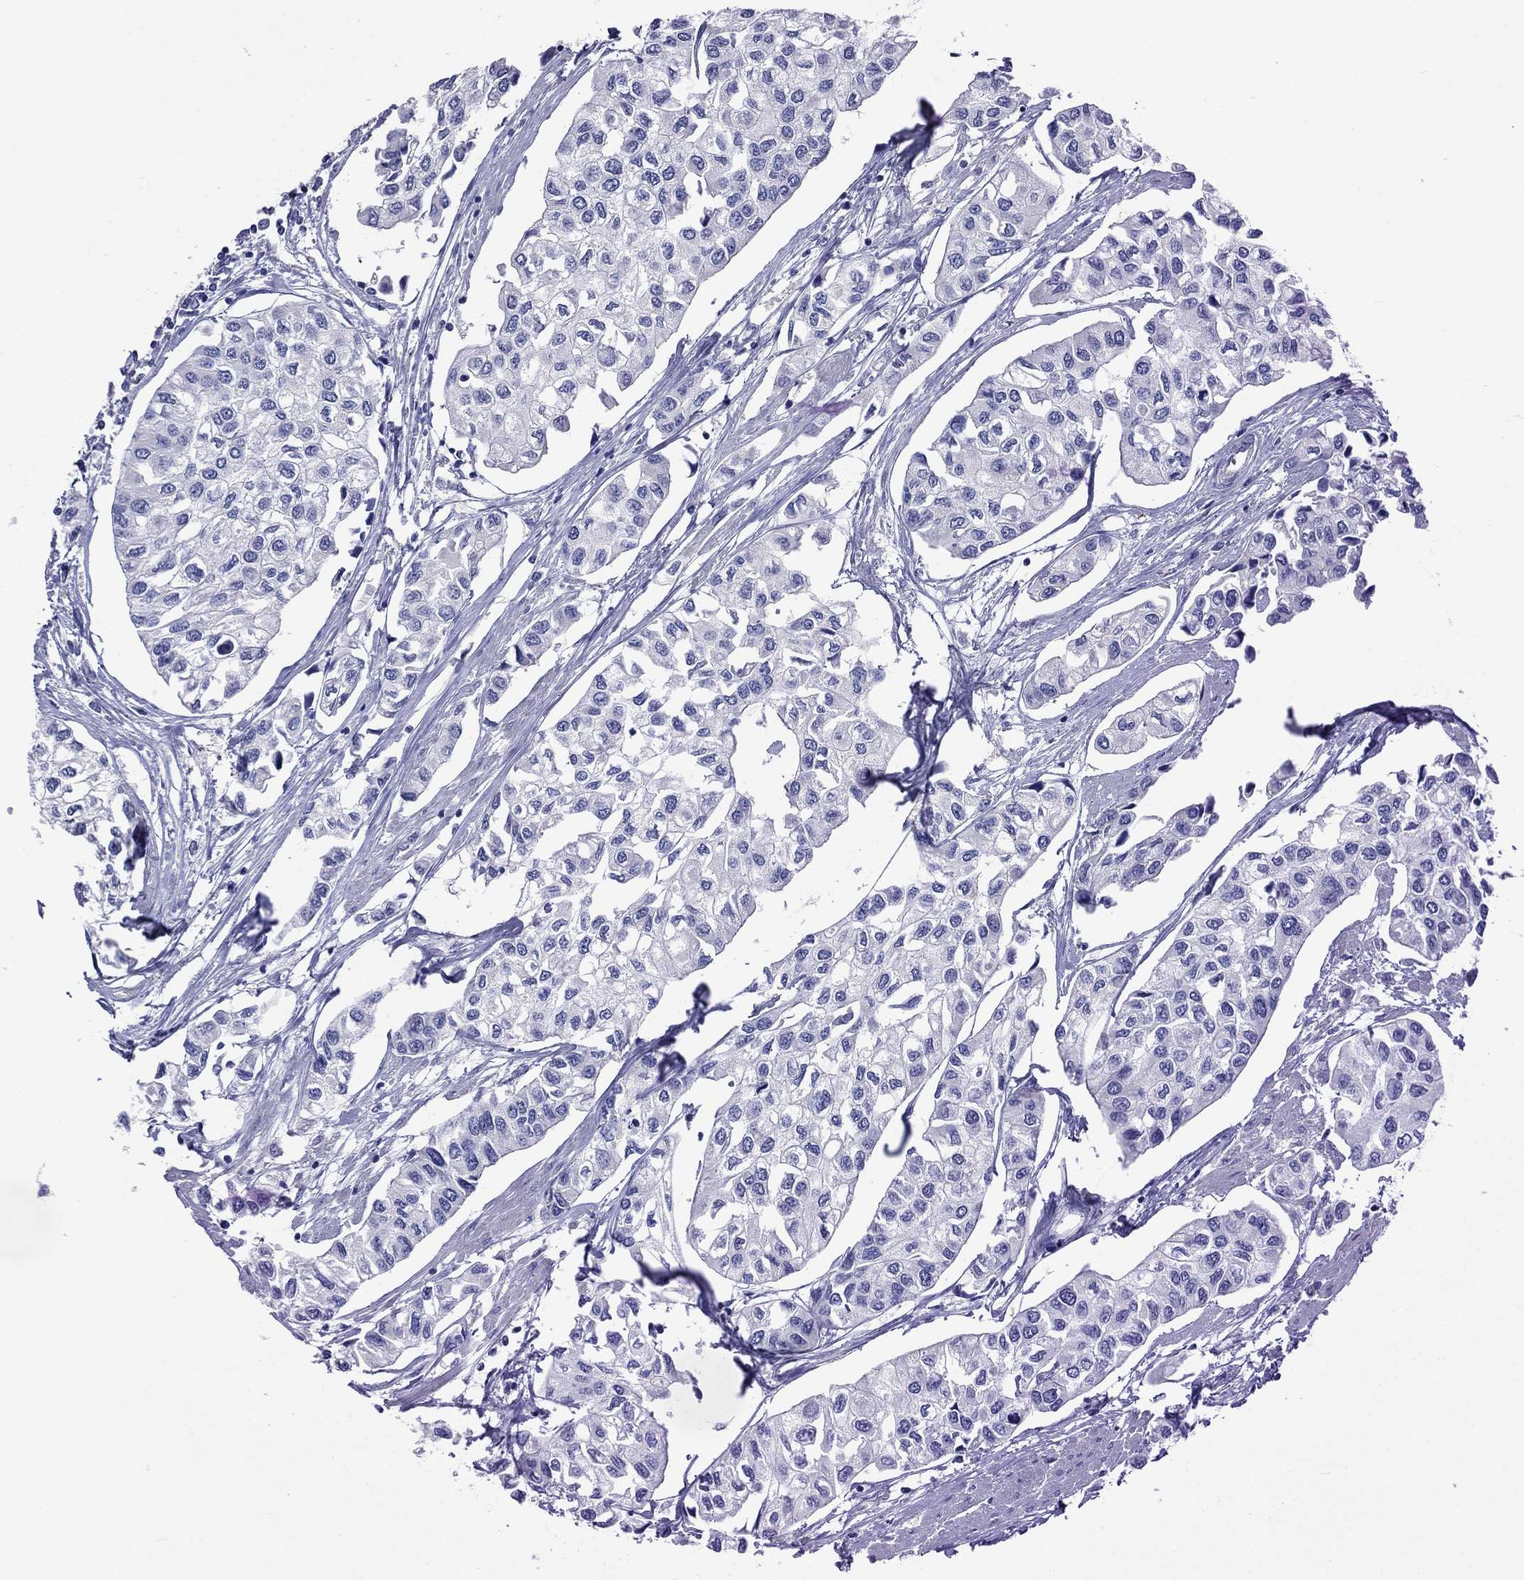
{"staining": {"intensity": "negative", "quantity": "none", "location": "none"}, "tissue": "urothelial cancer", "cell_type": "Tumor cells", "image_type": "cancer", "snomed": [{"axis": "morphology", "description": "Urothelial carcinoma, High grade"}, {"axis": "topography", "description": "Urinary bladder"}], "caption": "The immunohistochemistry (IHC) photomicrograph has no significant staining in tumor cells of high-grade urothelial carcinoma tissue. (DAB IHC, high magnification).", "gene": "CNDP1", "patient": {"sex": "male", "age": 73}}